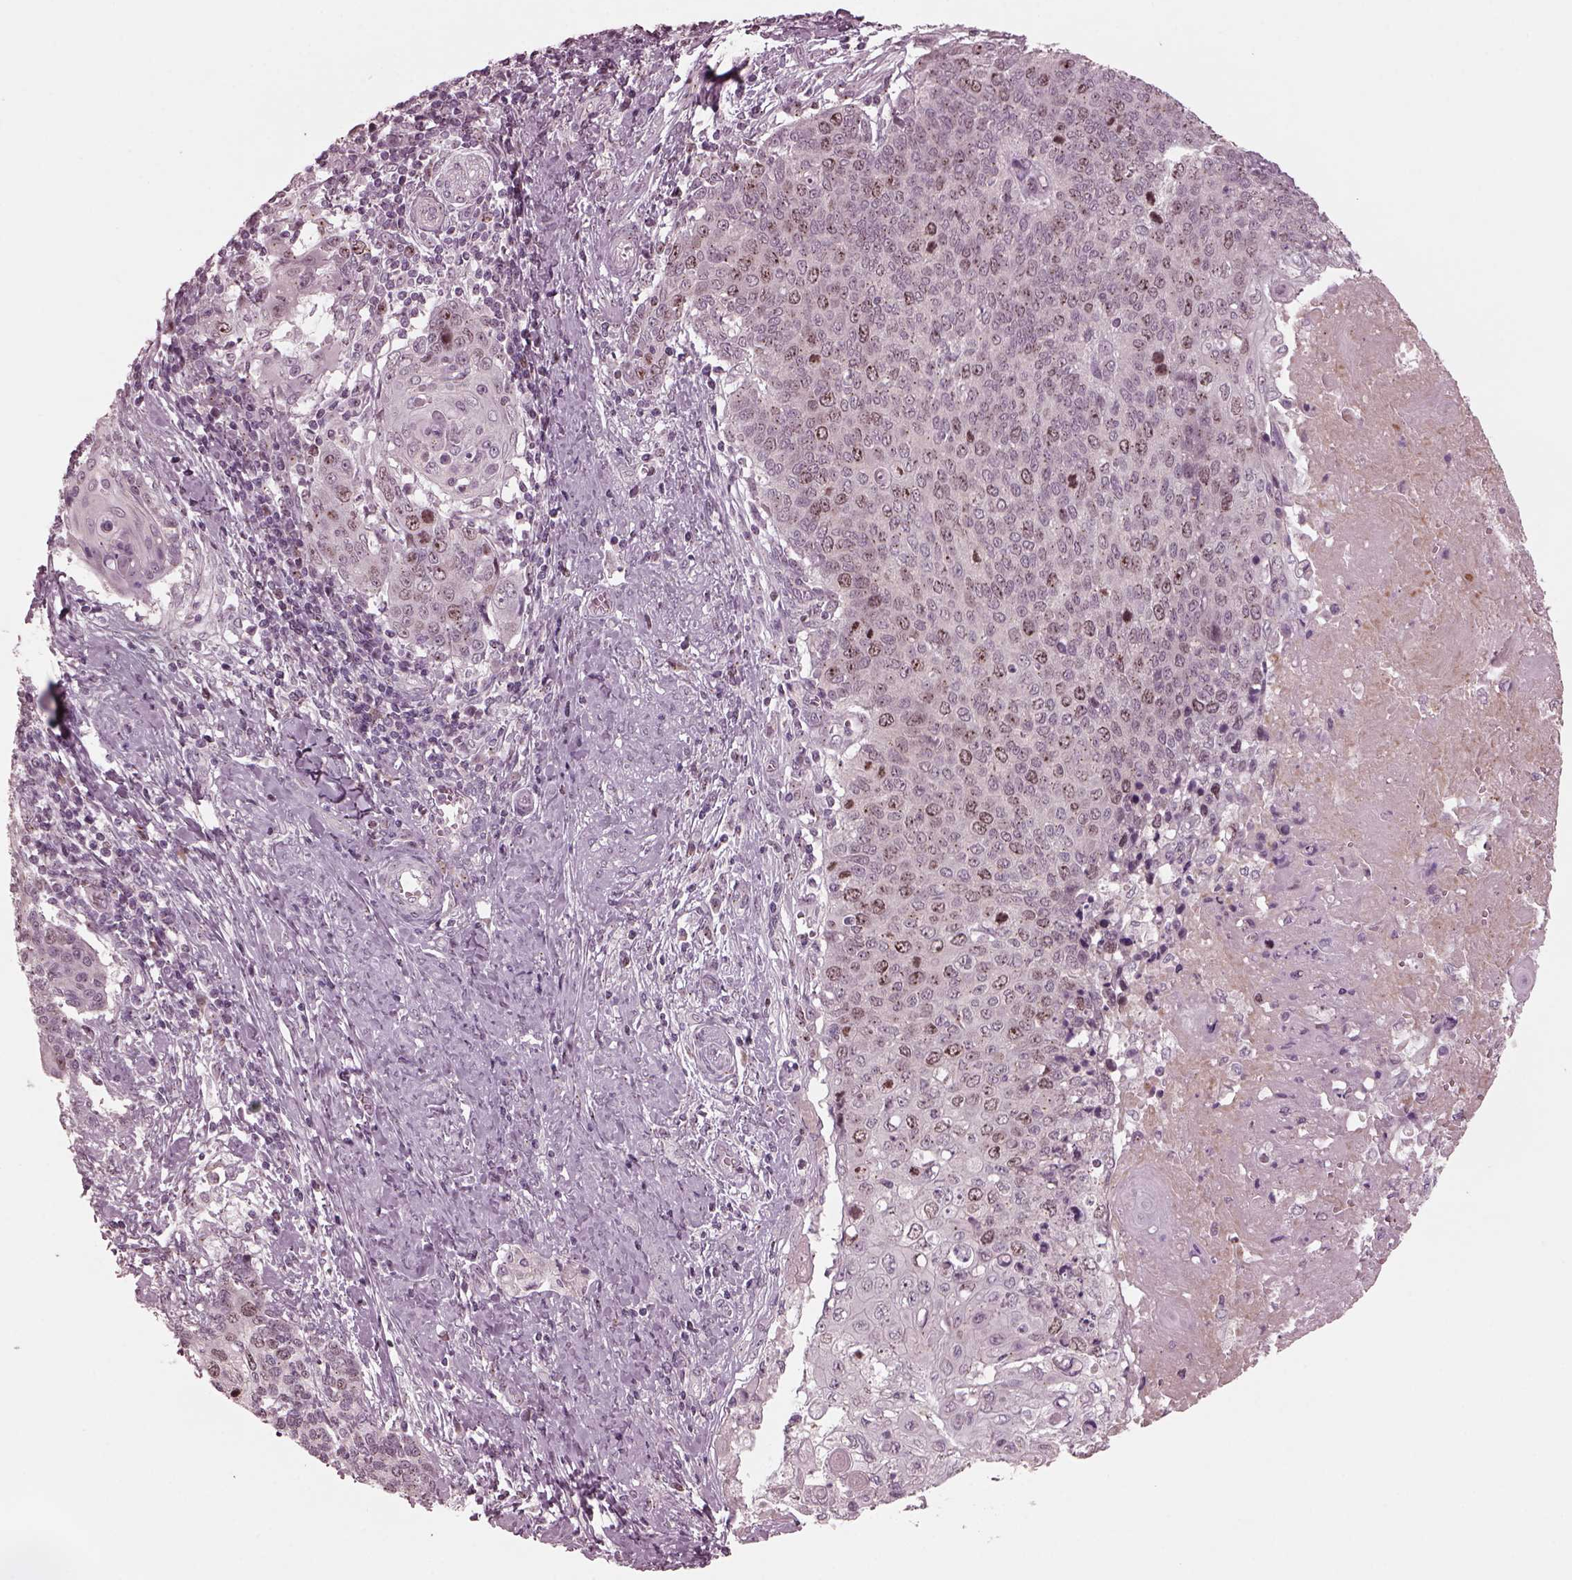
{"staining": {"intensity": "negative", "quantity": "none", "location": "none"}, "tissue": "cervical cancer", "cell_type": "Tumor cells", "image_type": "cancer", "snomed": [{"axis": "morphology", "description": "Squamous cell carcinoma, NOS"}, {"axis": "topography", "description": "Cervix"}], "caption": "A high-resolution photomicrograph shows immunohistochemistry (IHC) staining of squamous cell carcinoma (cervical), which displays no significant expression in tumor cells.", "gene": "SAXO1", "patient": {"sex": "female", "age": 39}}